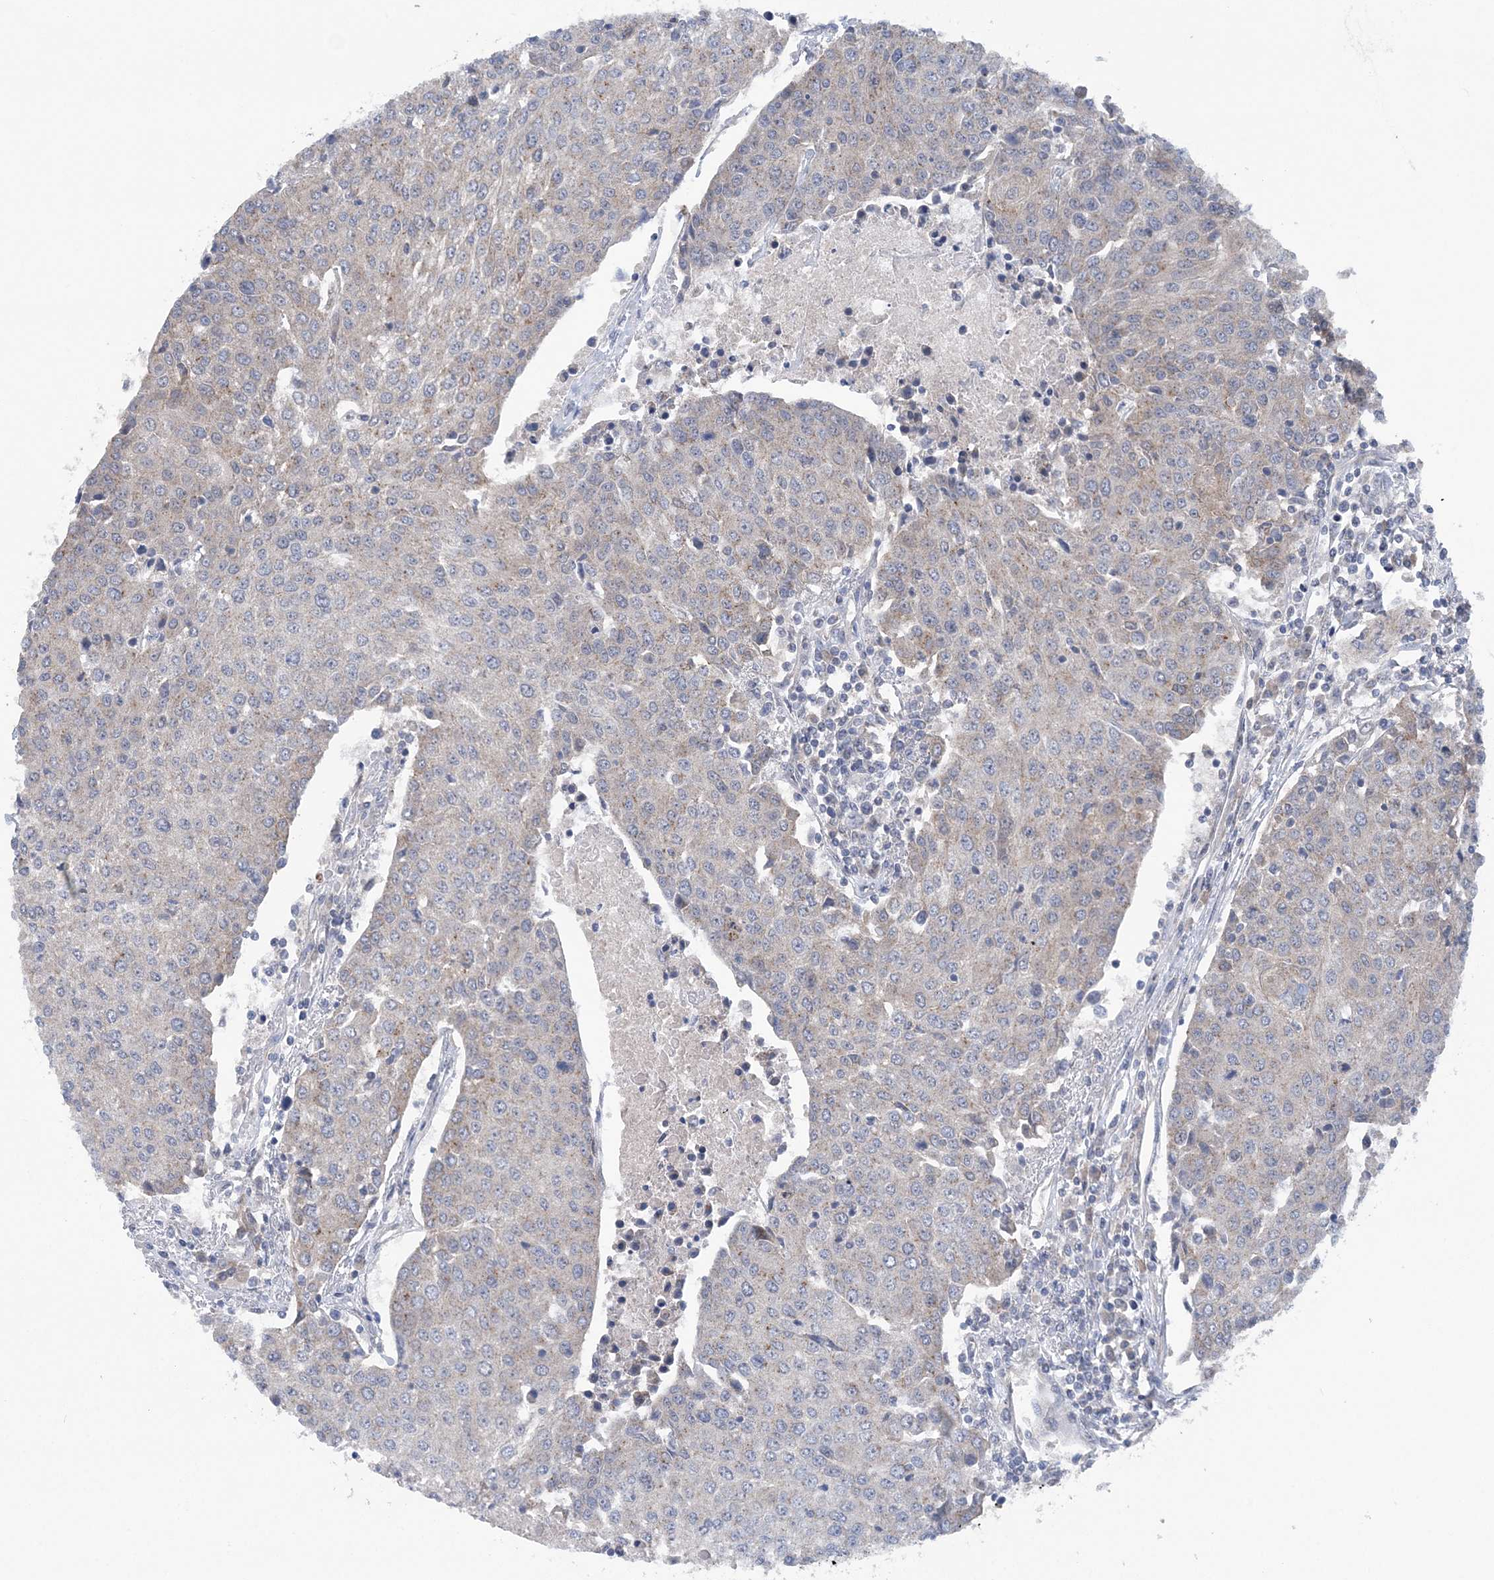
{"staining": {"intensity": "weak", "quantity": "<25%", "location": "cytoplasmic/membranous"}, "tissue": "urothelial cancer", "cell_type": "Tumor cells", "image_type": "cancer", "snomed": [{"axis": "morphology", "description": "Urothelial carcinoma, High grade"}, {"axis": "topography", "description": "Urinary bladder"}], "caption": "An image of urothelial cancer stained for a protein demonstrates no brown staining in tumor cells. The staining was performed using DAB to visualize the protein expression in brown, while the nuclei were stained in blue with hematoxylin (Magnification: 20x).", "gene": "COPE", "patient": {"sex": "female", "age": 85}}